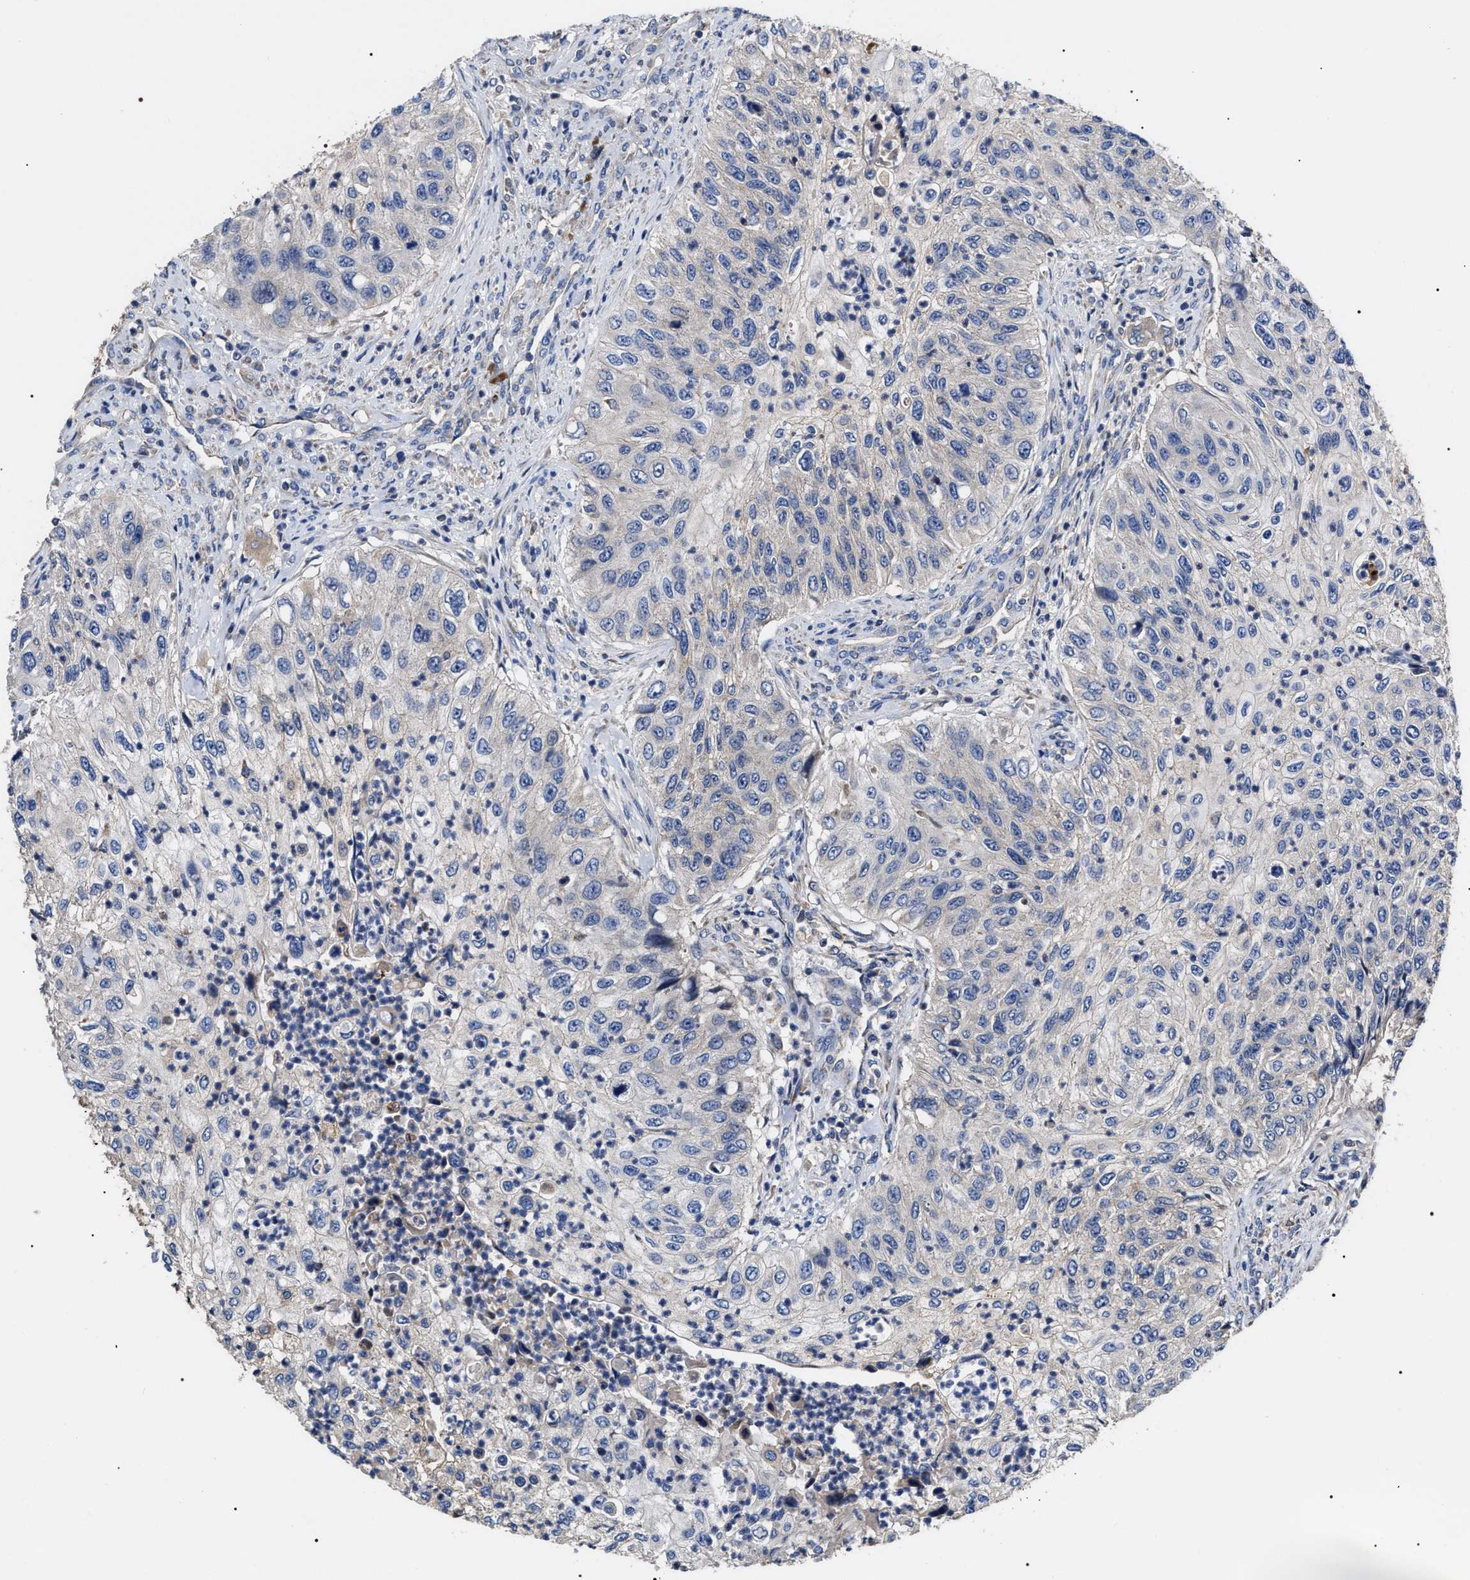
{"staining": {"intensity": "negative", "quantity": "none", "location": "none"}, "tissue": "urothelial cancer", "cell_type": "Tumor cells", "image_type": "cancer", "snomed": [{"axis": "morphology", "description": "Urothelial carcinoma, High grade"}, {"axis": "topography", "description": "Urinary bladder"}], "caption": "Image shows no significant protein positivity in tumor cells of urothelial carcinoma (high-grade).", "gene": "MACC1", "patient": {"sex": "female", "age": 60}}